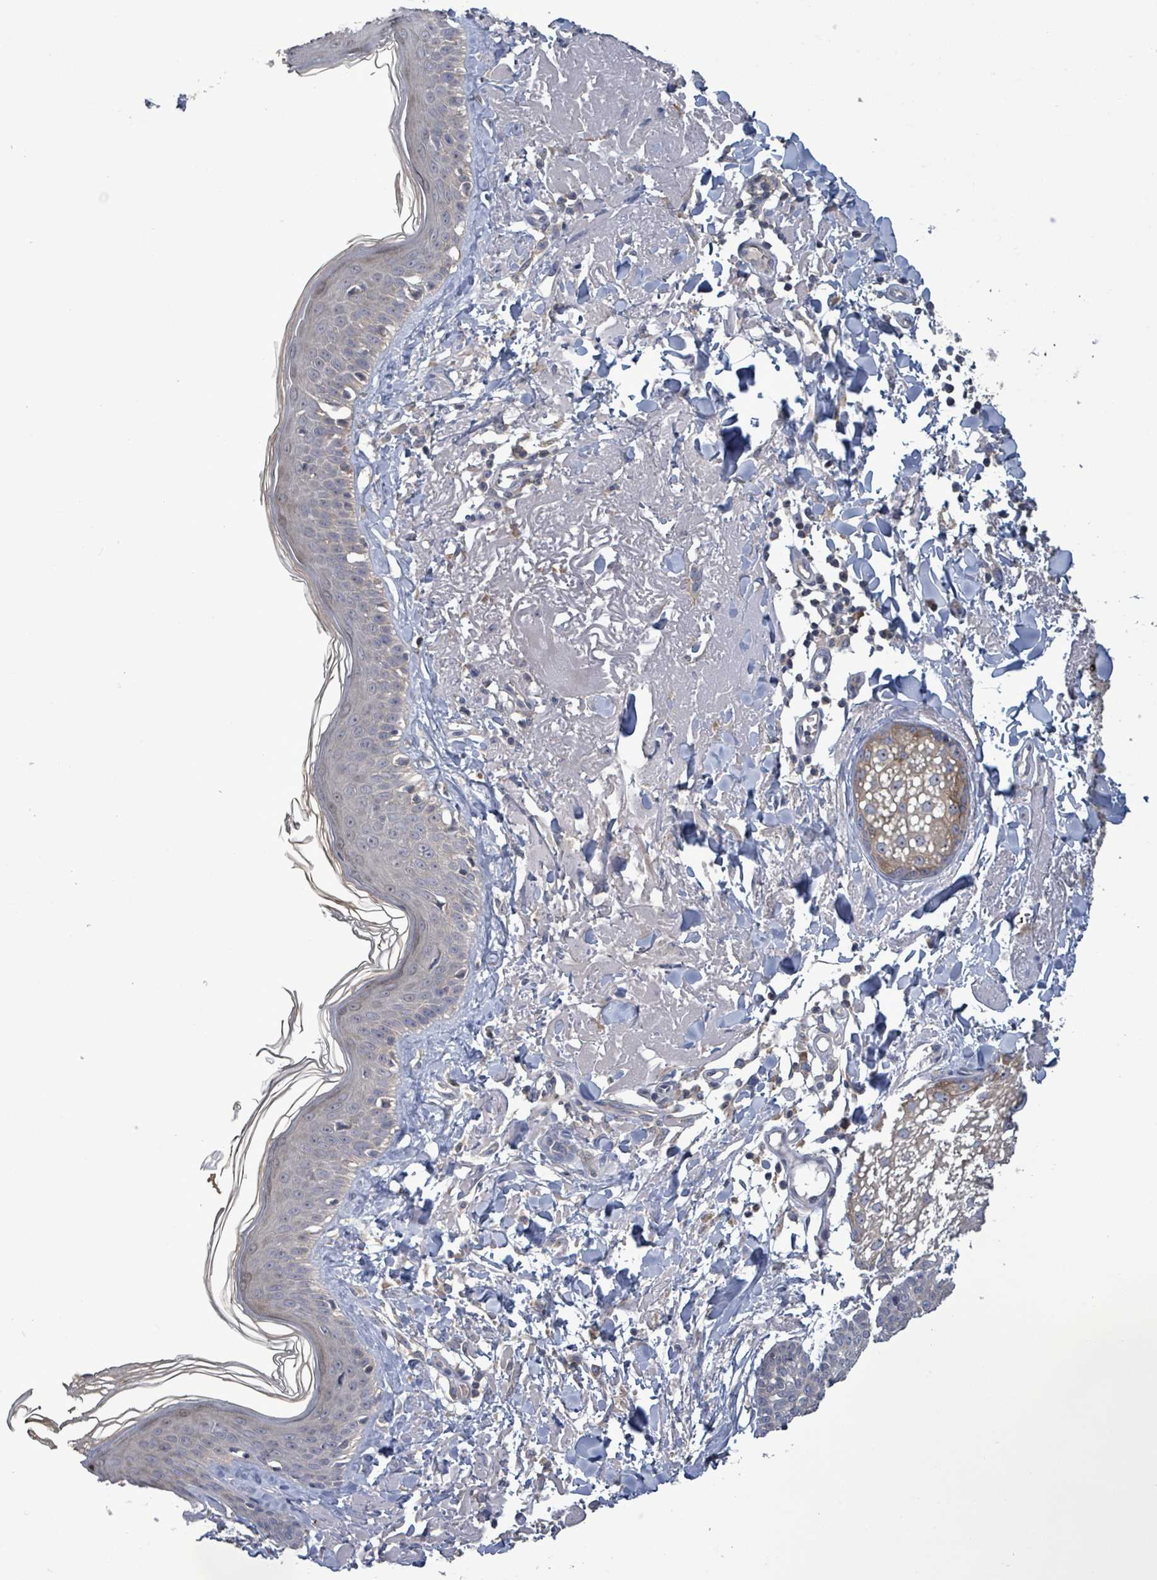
{"staining": {"intensity": "negative", "quantity": "none", "location": "none"}, "tissue": "skin", "cell_type": "Fibroblasts", "image_type": "normal", "snomed": [{"axis": "morphology", "description": "Normal tissue, NOS"}, {"axis": "morphology", "description": "Malignant melanoma, NOS"}, {"axis": "topography", "description": "Skin"}], "caption": "IHC histopathology image of normal skin stained for a protein (brown), which exhibits no staining in fibroblasts. (DAB (3,3'-diaminobenzidine) immunohistochemistry, high magnification).", "gene": "SERPINE3", "patient": {"sex": "male", "age": 80}}